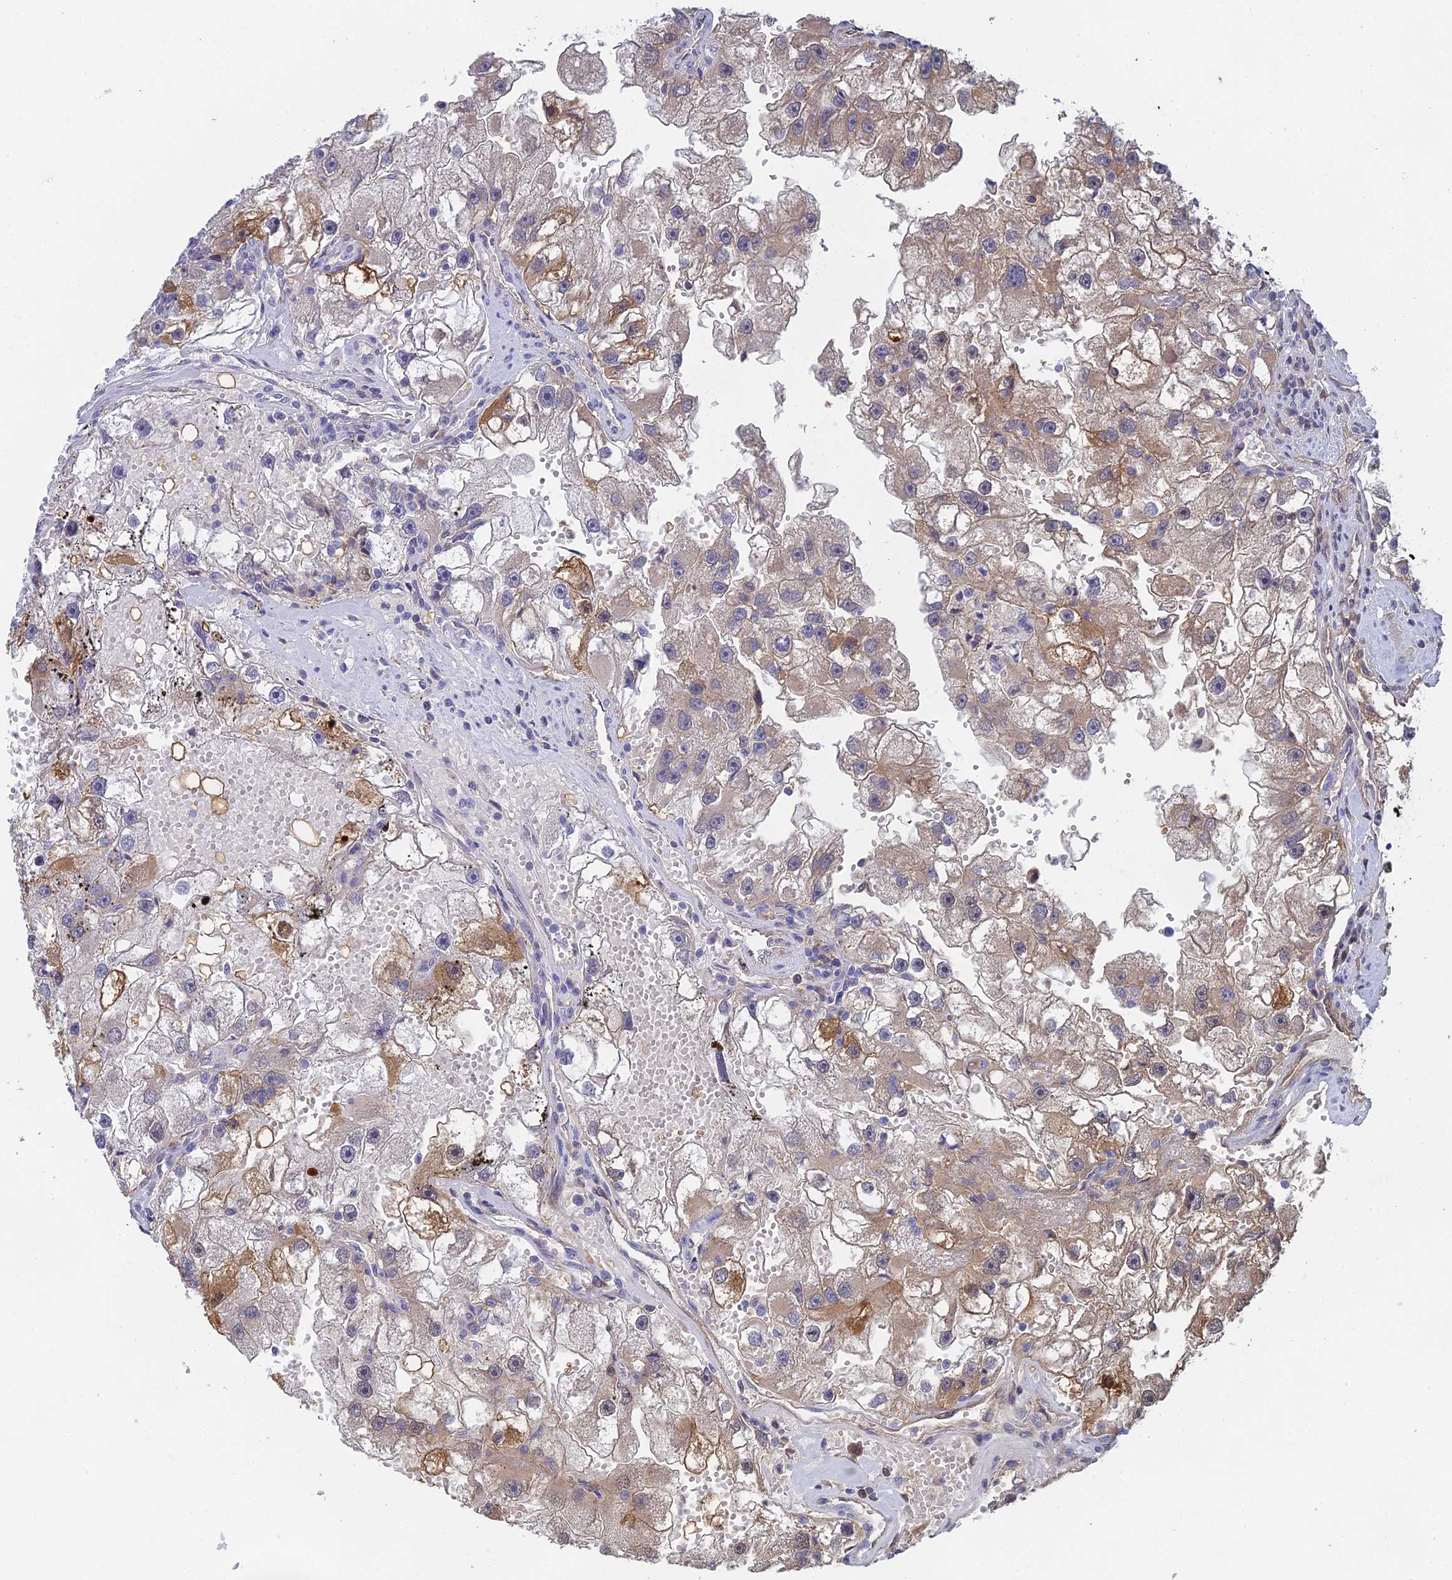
{"staining": {"intensity": "moderate", "quantity": "25%-75%", "location": "cytoplasmic/membranous"}, "tissue": "renal cancer", "cell_type": "Tumor cells", "image_type": "cancer", "snomed": [{"axis": "morphology", "description": "Adenocarcinoma, NOS"}, {"axis": "topography", "description": "Kidney"}], "caption": "Immunohistochemical staining of human renal cancer (adenocarcinoma) exhibits medium levels of moderate cytoplasmic/membranous positivity in about 25%-75% of tumor cells.", "gene": "MRPL17", "patient": {"sex": "male", "age": 63}}